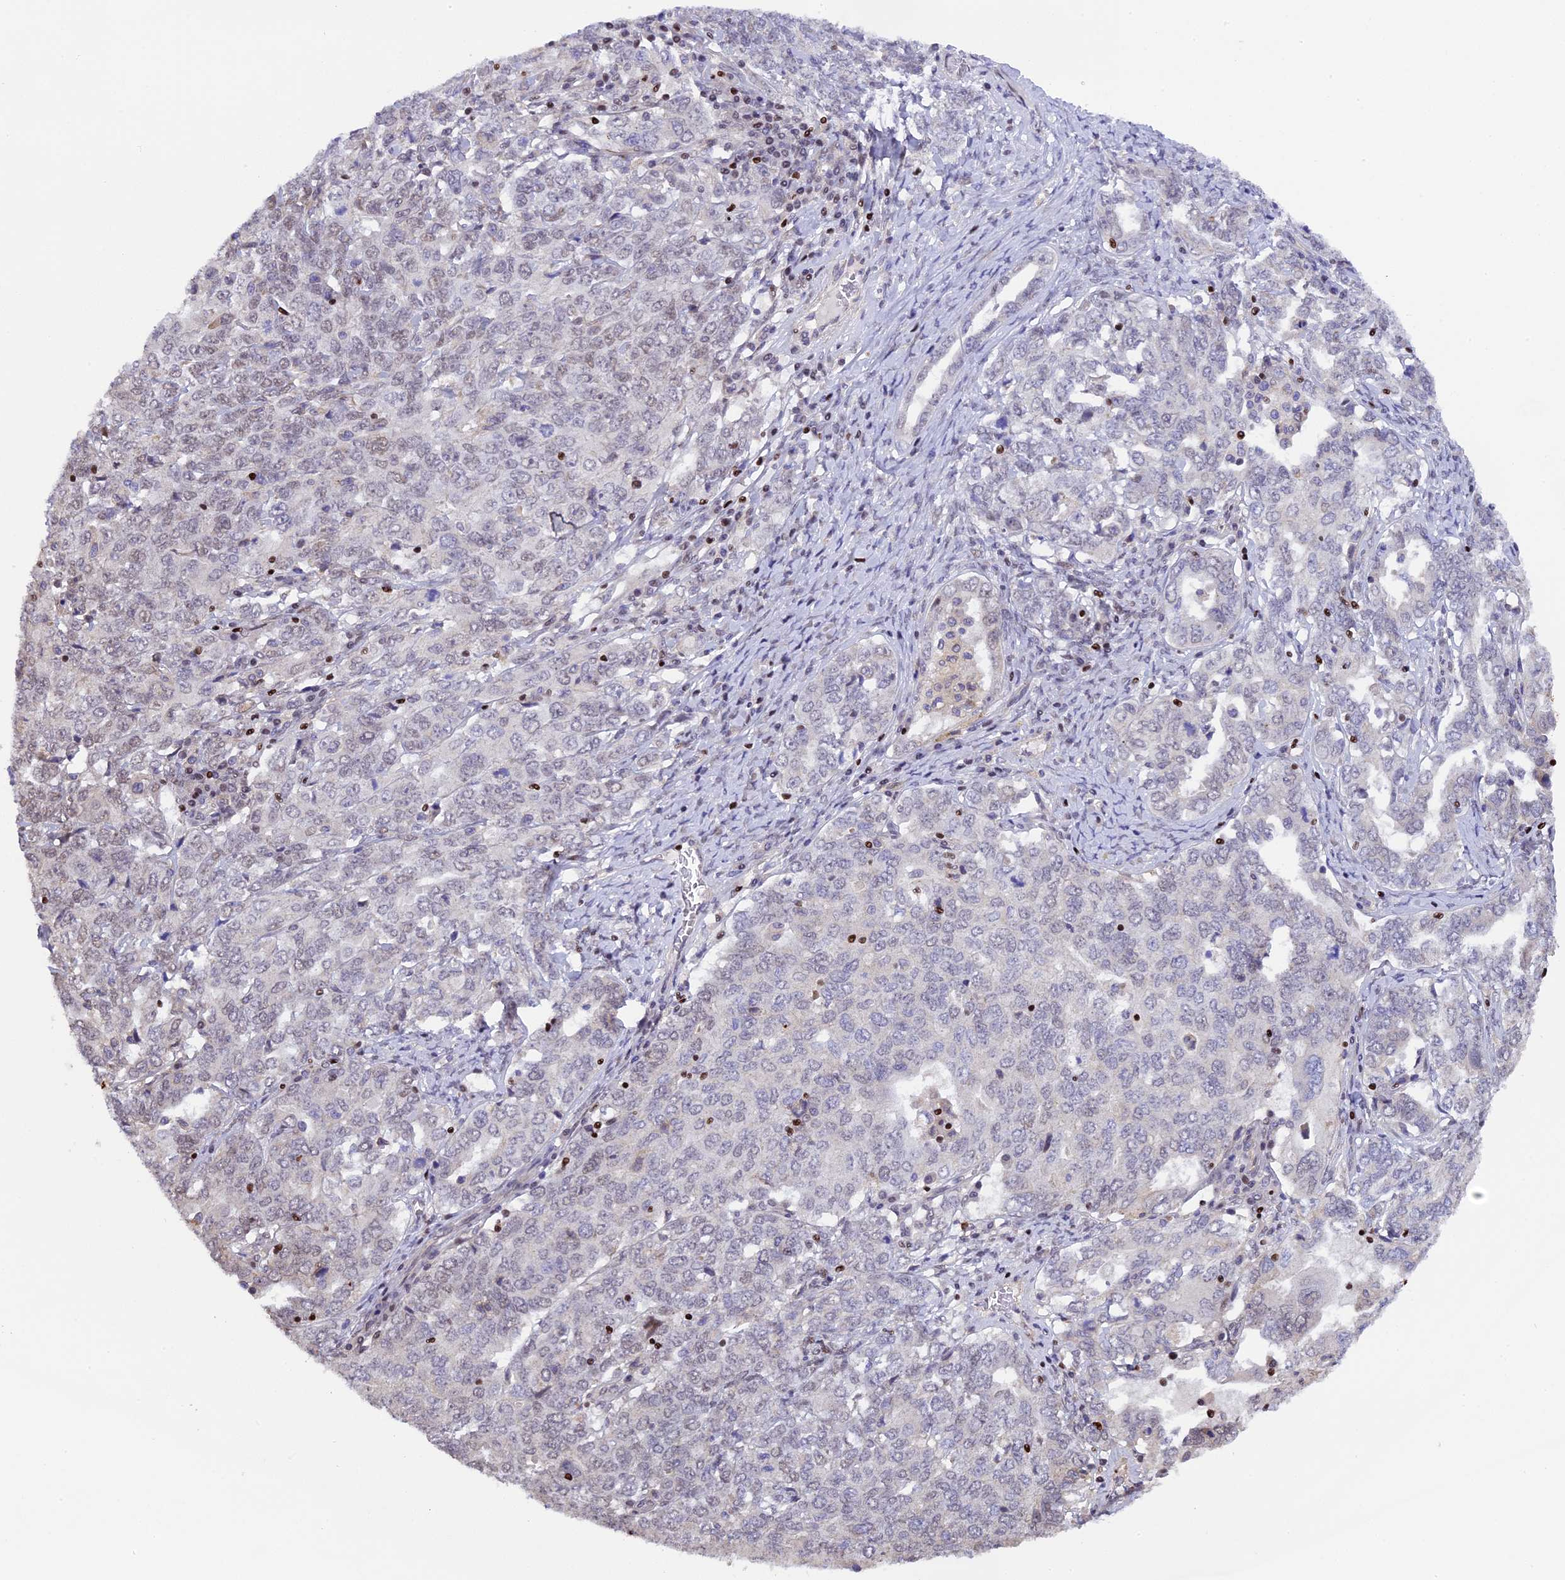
{"staining": {"intensity": "negative", "quantity": "none", "location": "none"}, "tissue": "ovarian cancer", "cell_type": "Tumor cells", "image_type": "cancer", "snomed": [{"axis": "morphology", "description": "Carcinoma, endometroid"}, {"axis": "topography", "description": "Ovary"}], "caption": "The histopathology image reveals no staining of tumor cells in endometroid carcinoma (ovarian).", "gene": "SP4", "patient": {"sex": "female", "age": 62}}